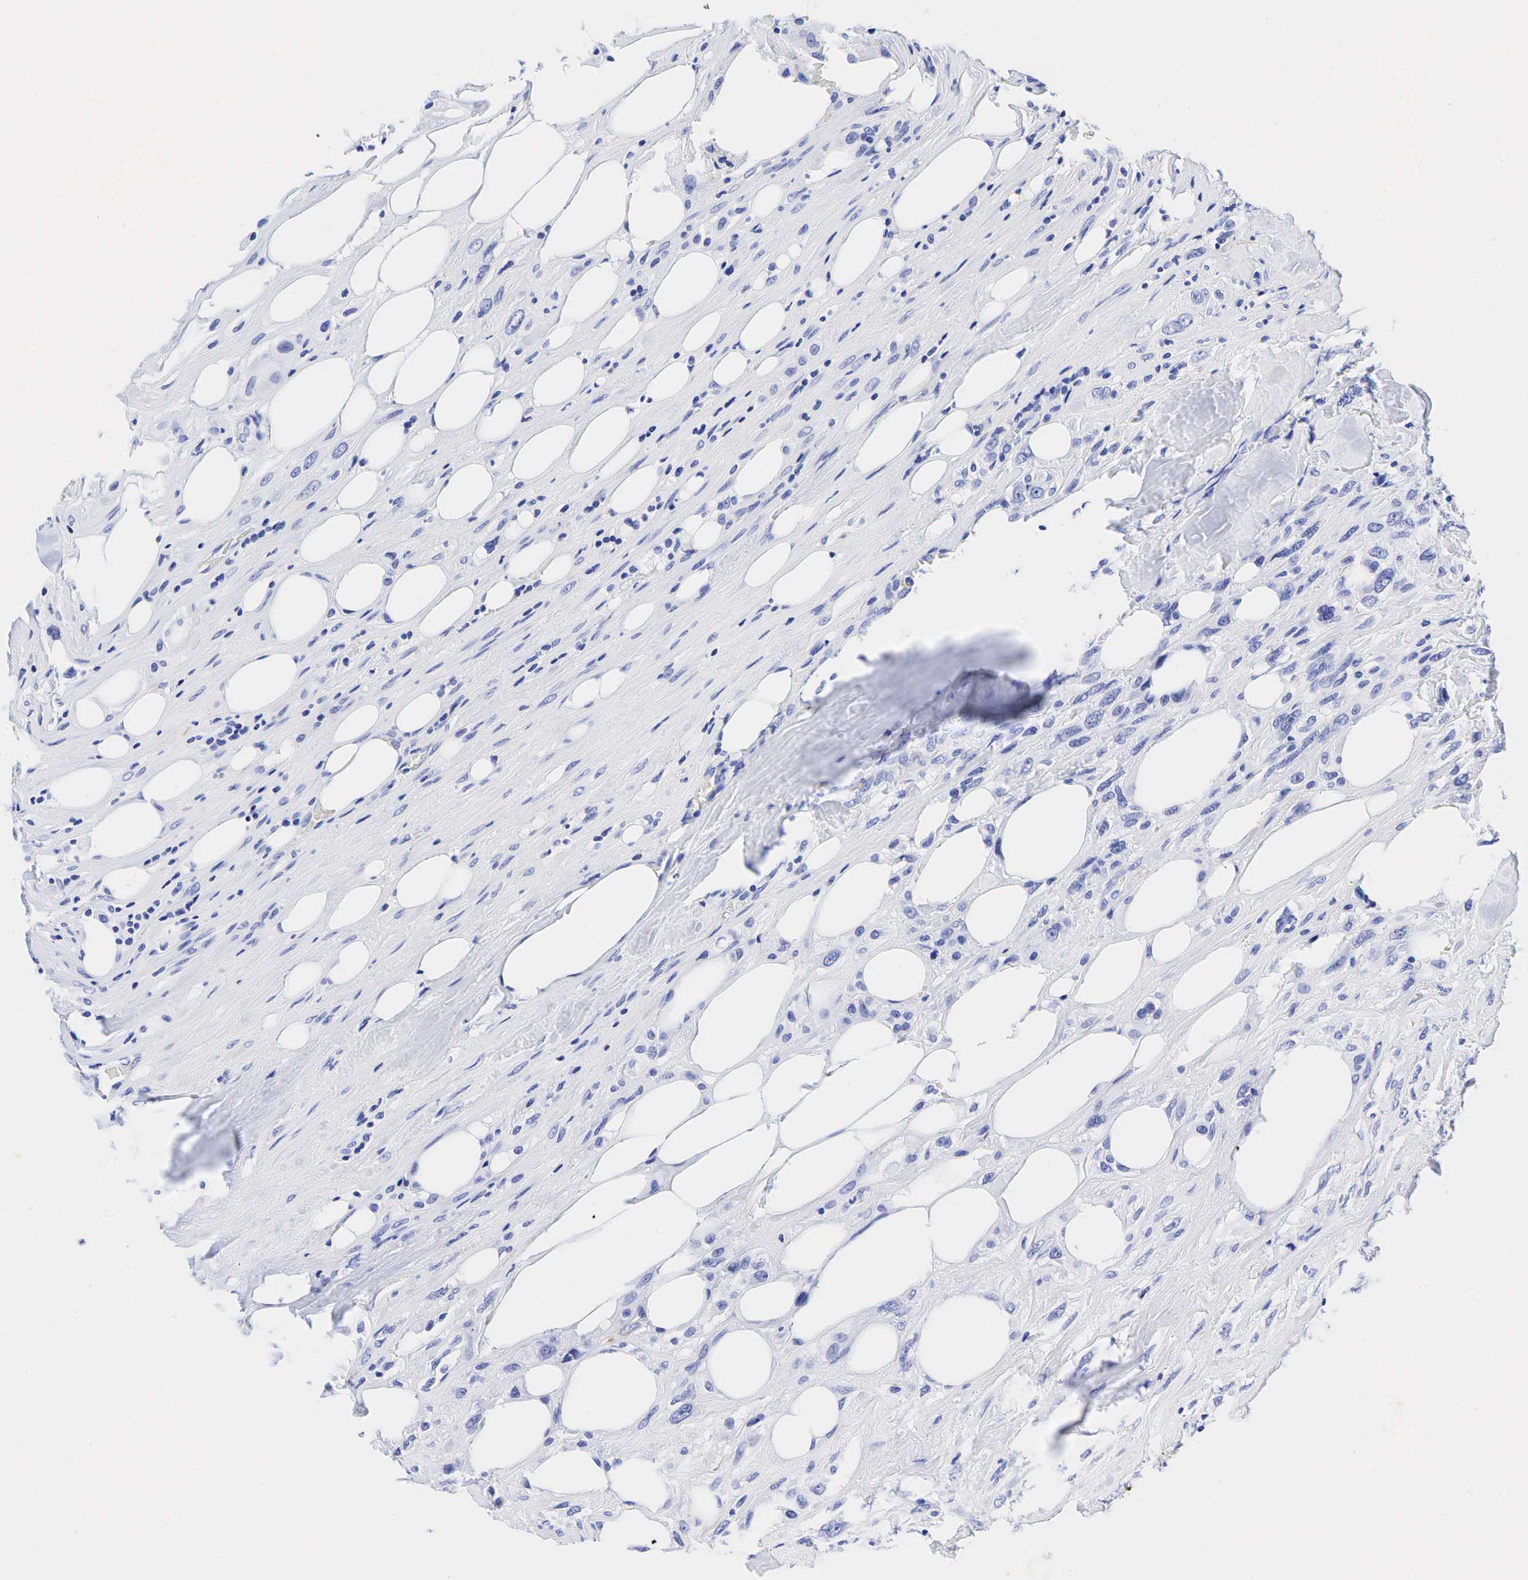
{"staining": {"intensity": "negative", "quantity": "none", "location": "none"}, "tissue": "breast cancer", "cell_type": "Tumor cells", "image_type": "cancer", "snomed": [{"axis": "morphology", "description": "Neoplasm, malignant, NOS"}, {"axis": "topography", "description": "Breast"}], "caption": "Tumor cells show no significant protein expression in breast cancer. (Stains: DAB immunohistochemistry (IHC) with hematoxylin counter stain, Microscopy: brightfield microscopy at high magnification).", "gene": "KRT7", "patient": {"sex": "female", "age": 50}}